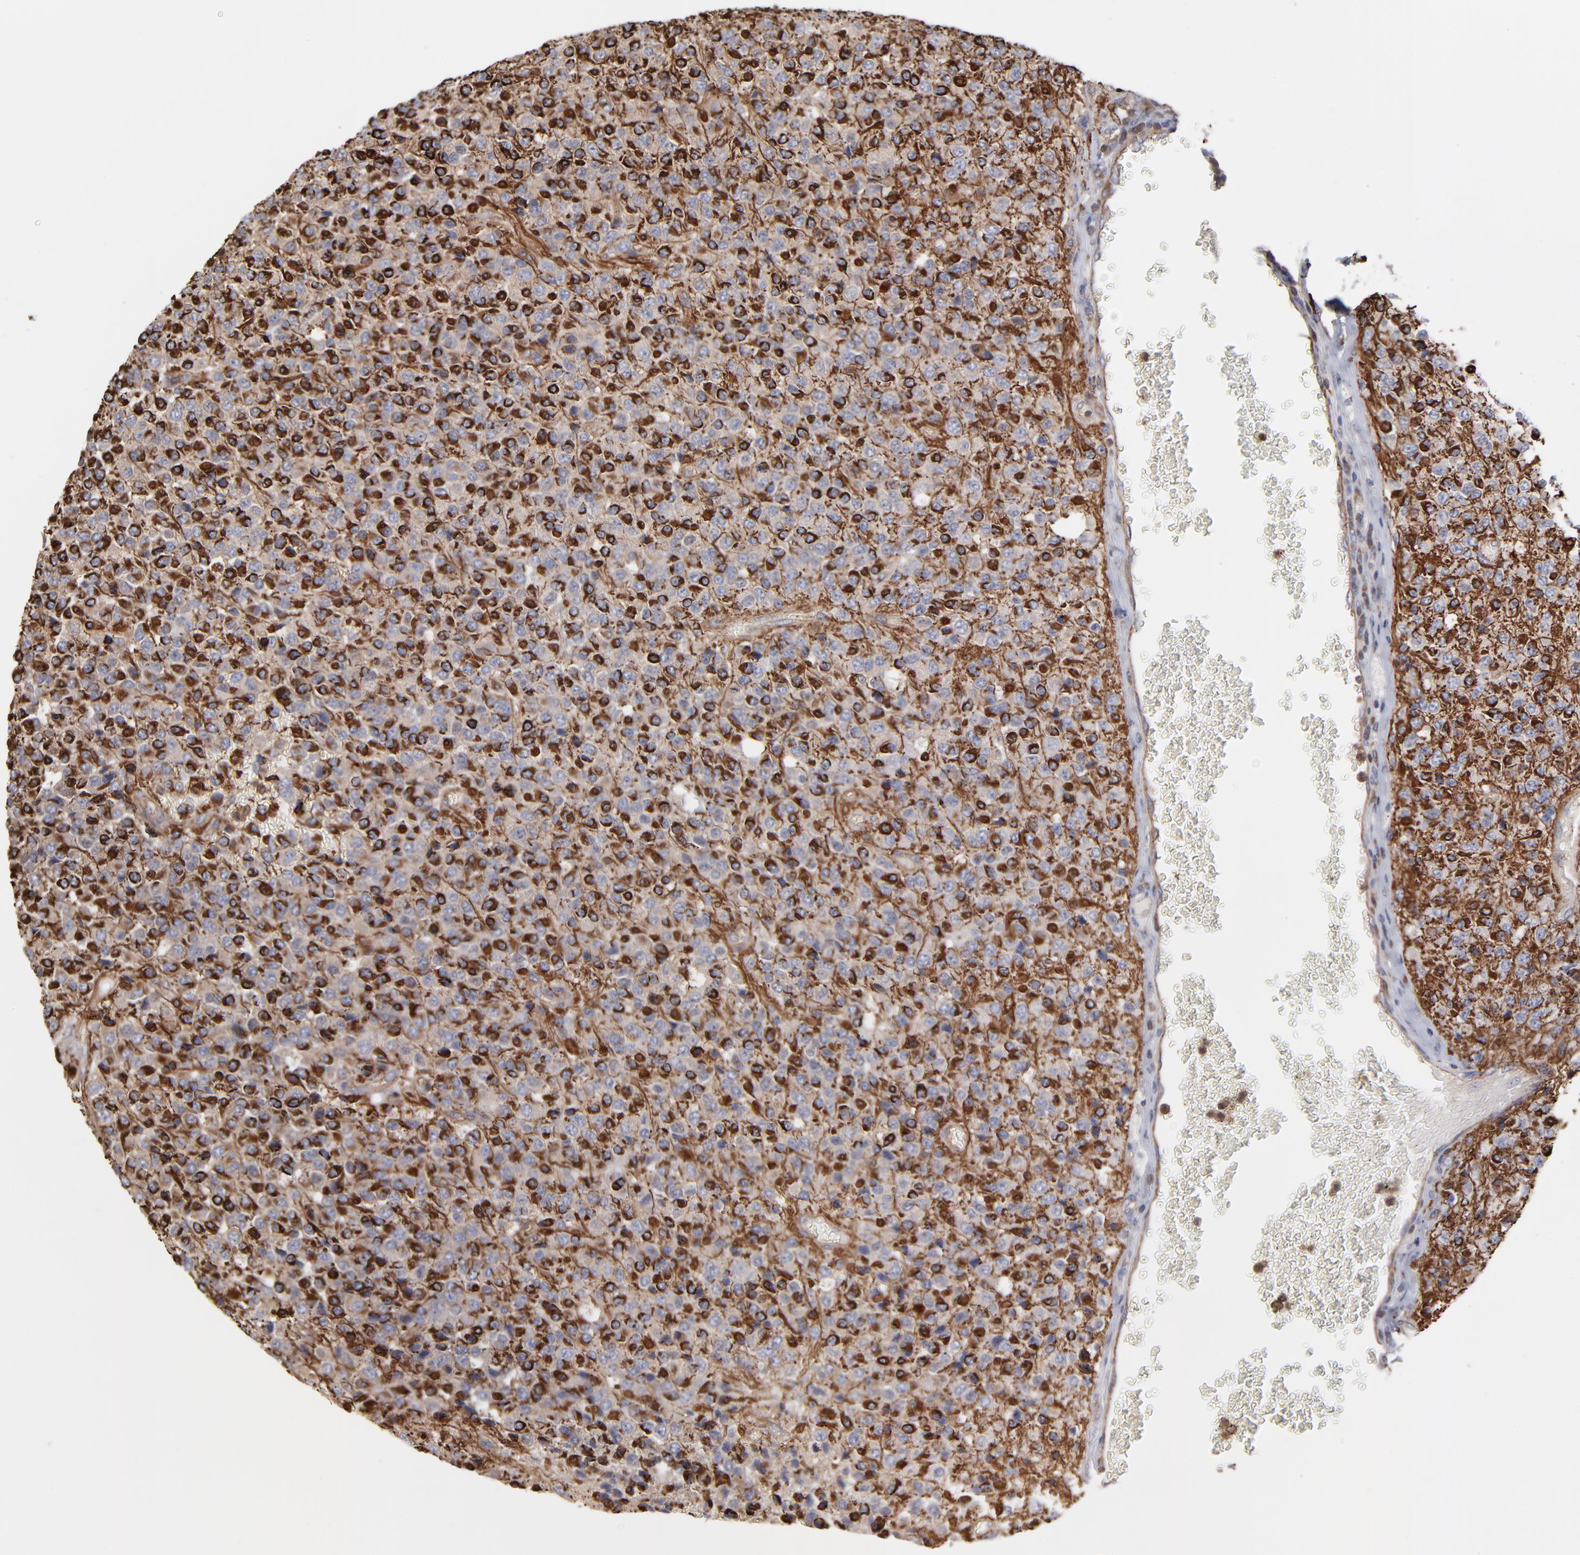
{"staining": {"intensity": "strong", "quantity": "25%-75%", "location": "cytoplasmic/membranous"}, "tissue": "glioma", "cell_type": "Tumor cells", "image_type": "cancer", "snomed": [{"axis": "morphology", "description": "Glioma, malignant, High grade"}, {"axis": "topography", "description": "pancreas cauda"}], "caption": "Immunohistochemistry photomicrograph of human malignant glioma (high-grade) stained for a protein (brown), which displays high levels of strong cytoplasmic/membranous staining in about 25%-75% of tumor cells.", "gene": "PXN", "patient": {"sex": "male", "age": 60}}